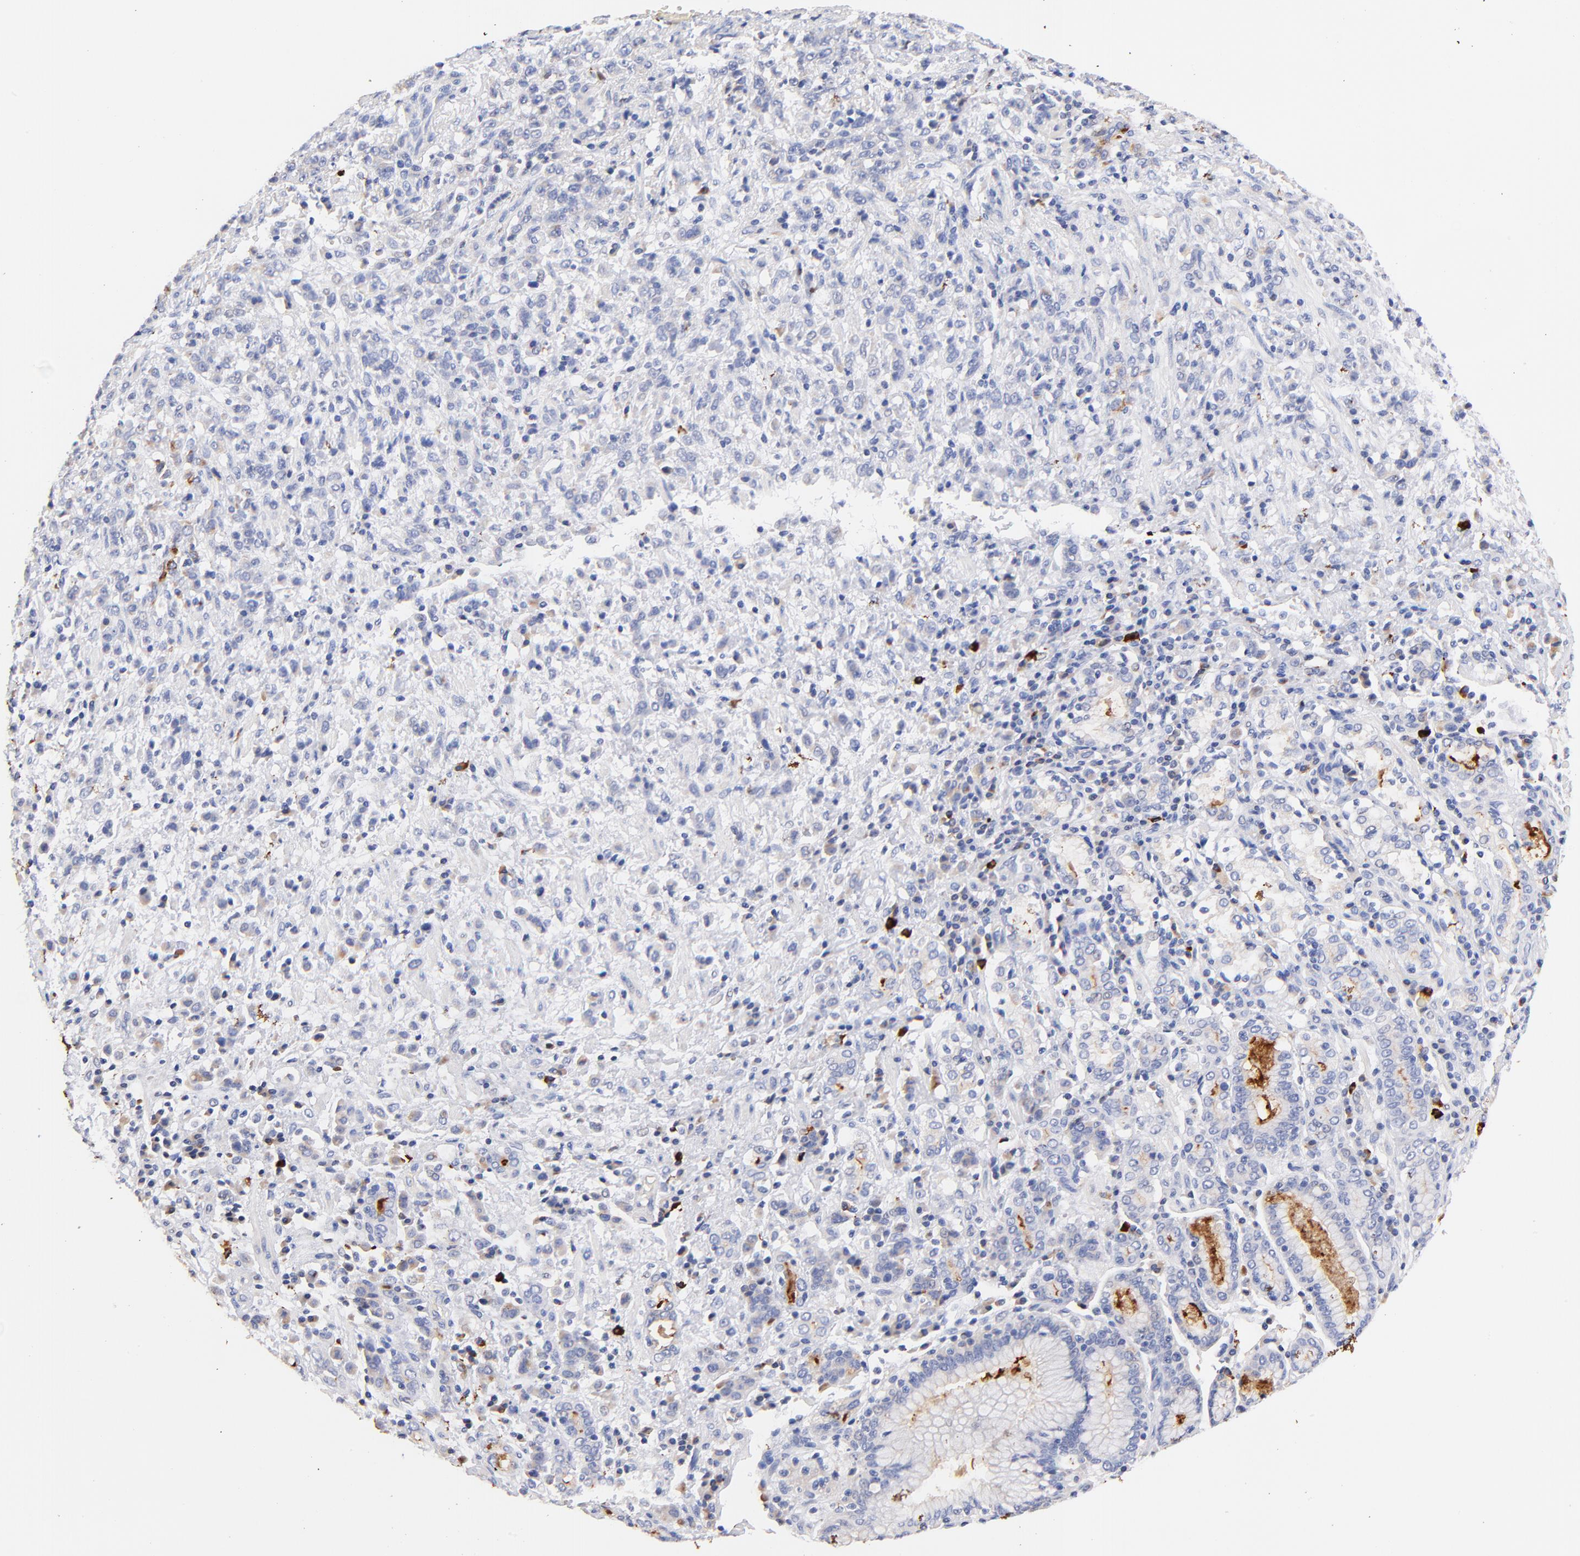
{"staining": {"intensity": "weak", "quantity": "25%-75%", "location": "cytoplasmic/membranous"}, "tissue": "stomach cancer", "cell_type": "Tumor cells", "image_type": "cancer", "snomed": [{"axis": "morphology", "description": "Adenocarcinoma, NOS"}, {"axis": "topography", "description": "Stomach, lower"}], "caption": "IHC image of stomach cancer stained for a protein (brown), which displays low levels of weak cytoplasmic/membranous positivity in about 25%-75% of tumor cells.", "gene": "IGLV7-43", "patient": {"sex": "male", "age": 88}}